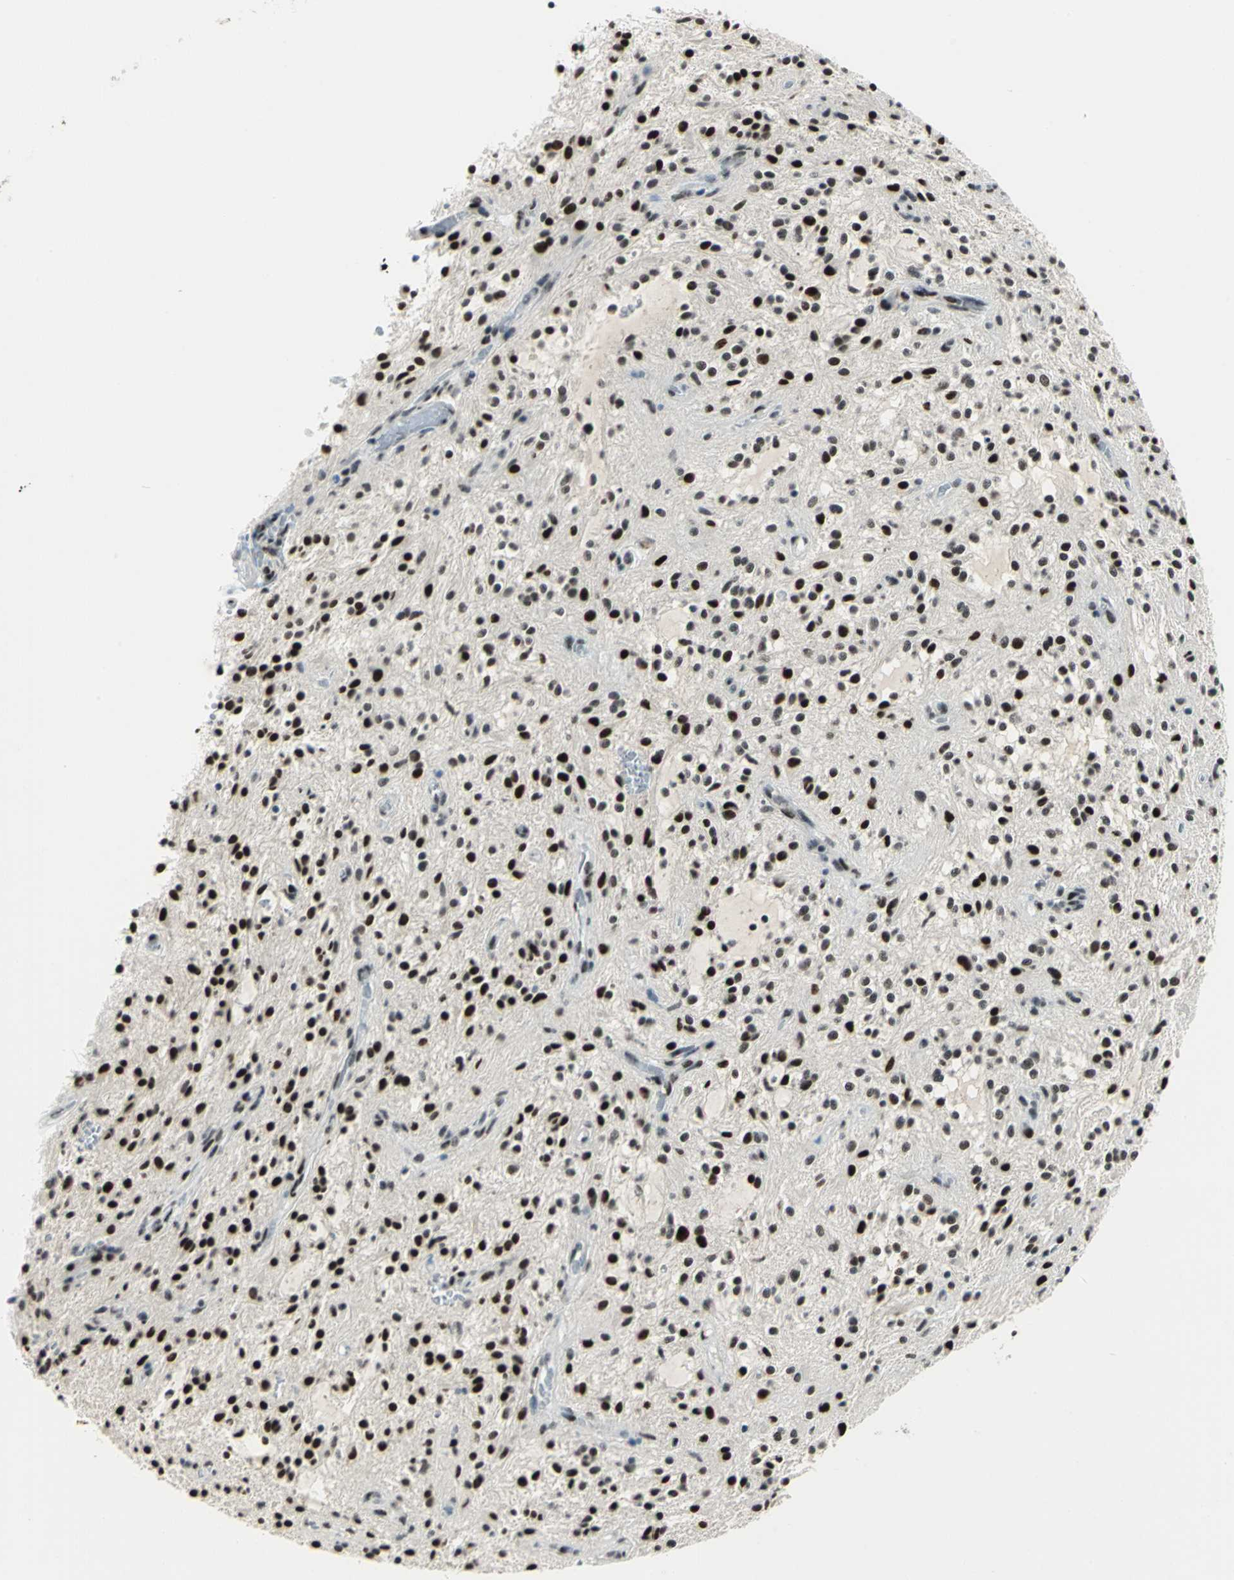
{"staining": {"intensity": "strong", "quantity": ">75%", "location": "nuclear"}, "tissue": "glioma", "cell_type": "Tumor cells", "image_type": "cancer", "snomed": [{"axis": "morphology", "description": "Glioma, malignant, NOS"}, {"axis": "topography", "description": "Cerebellum"}], "caption": "Immunohistochemical staining of human glioma (malignant) shows high levels of strong nuclear protein expression in about >75% of tumor cells.", "gene": "KAT6B", "patient": {"sex": "female", "age": 10}}